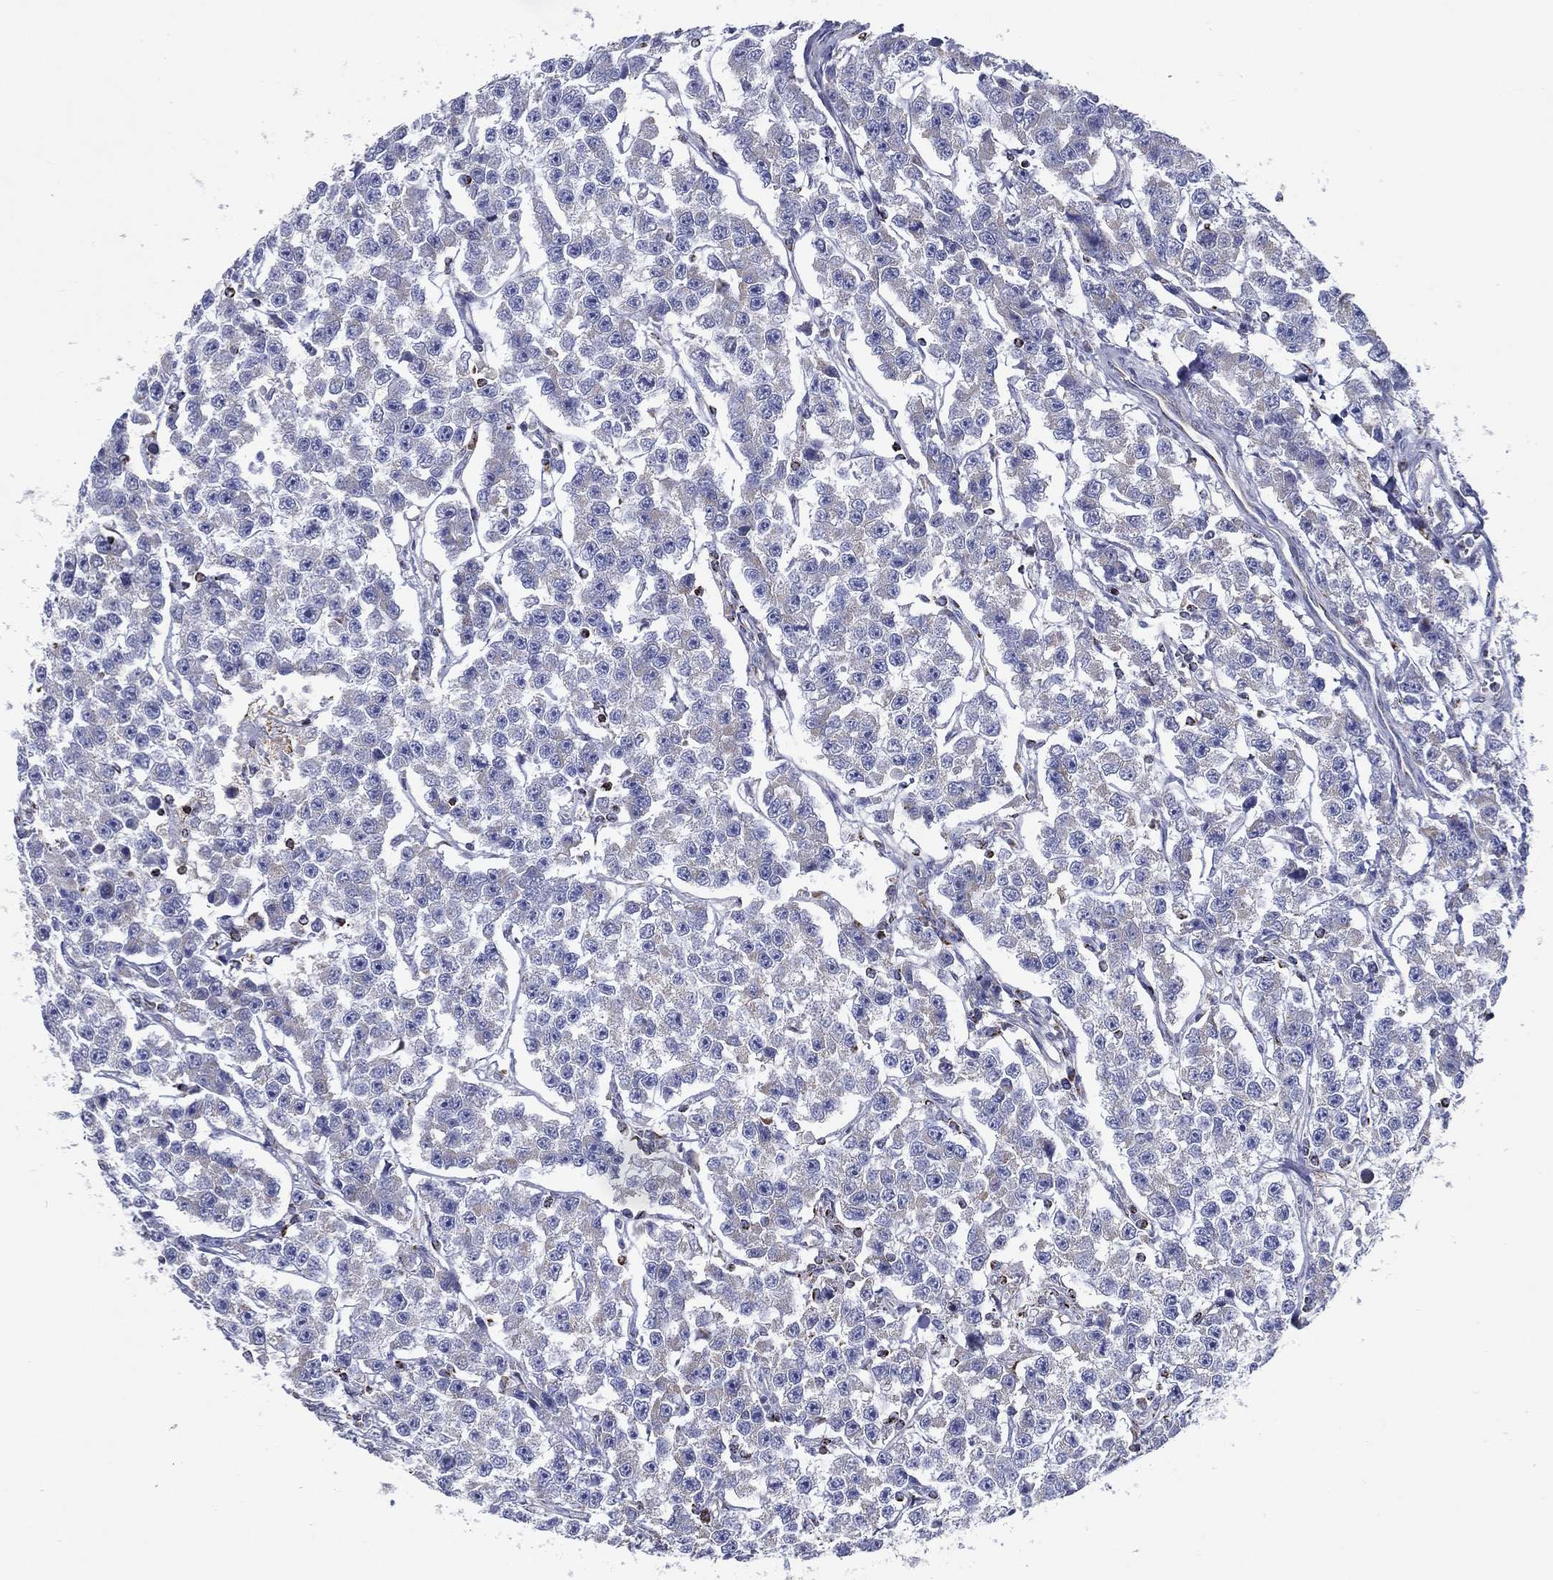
{"staining": {"intensity": "negative", "quantity": "none", "location": "none"}, "tissue": "testis cancer", "cell_type": "Tumor cells", "image_type": "cancer", "snomed": [{"axis": "morphology", "description": "Seminoma, NOS"}, {"axis": "topography", "description": "Testis"}], "caption": "The image demonstrates no staining of tumor cells in testis cancer. (Immunohistochemistry (ihc), brightfield microscopy, high magnification).", "gene": "SFXN1", "patient": {"sex": "male", "age": 59}}